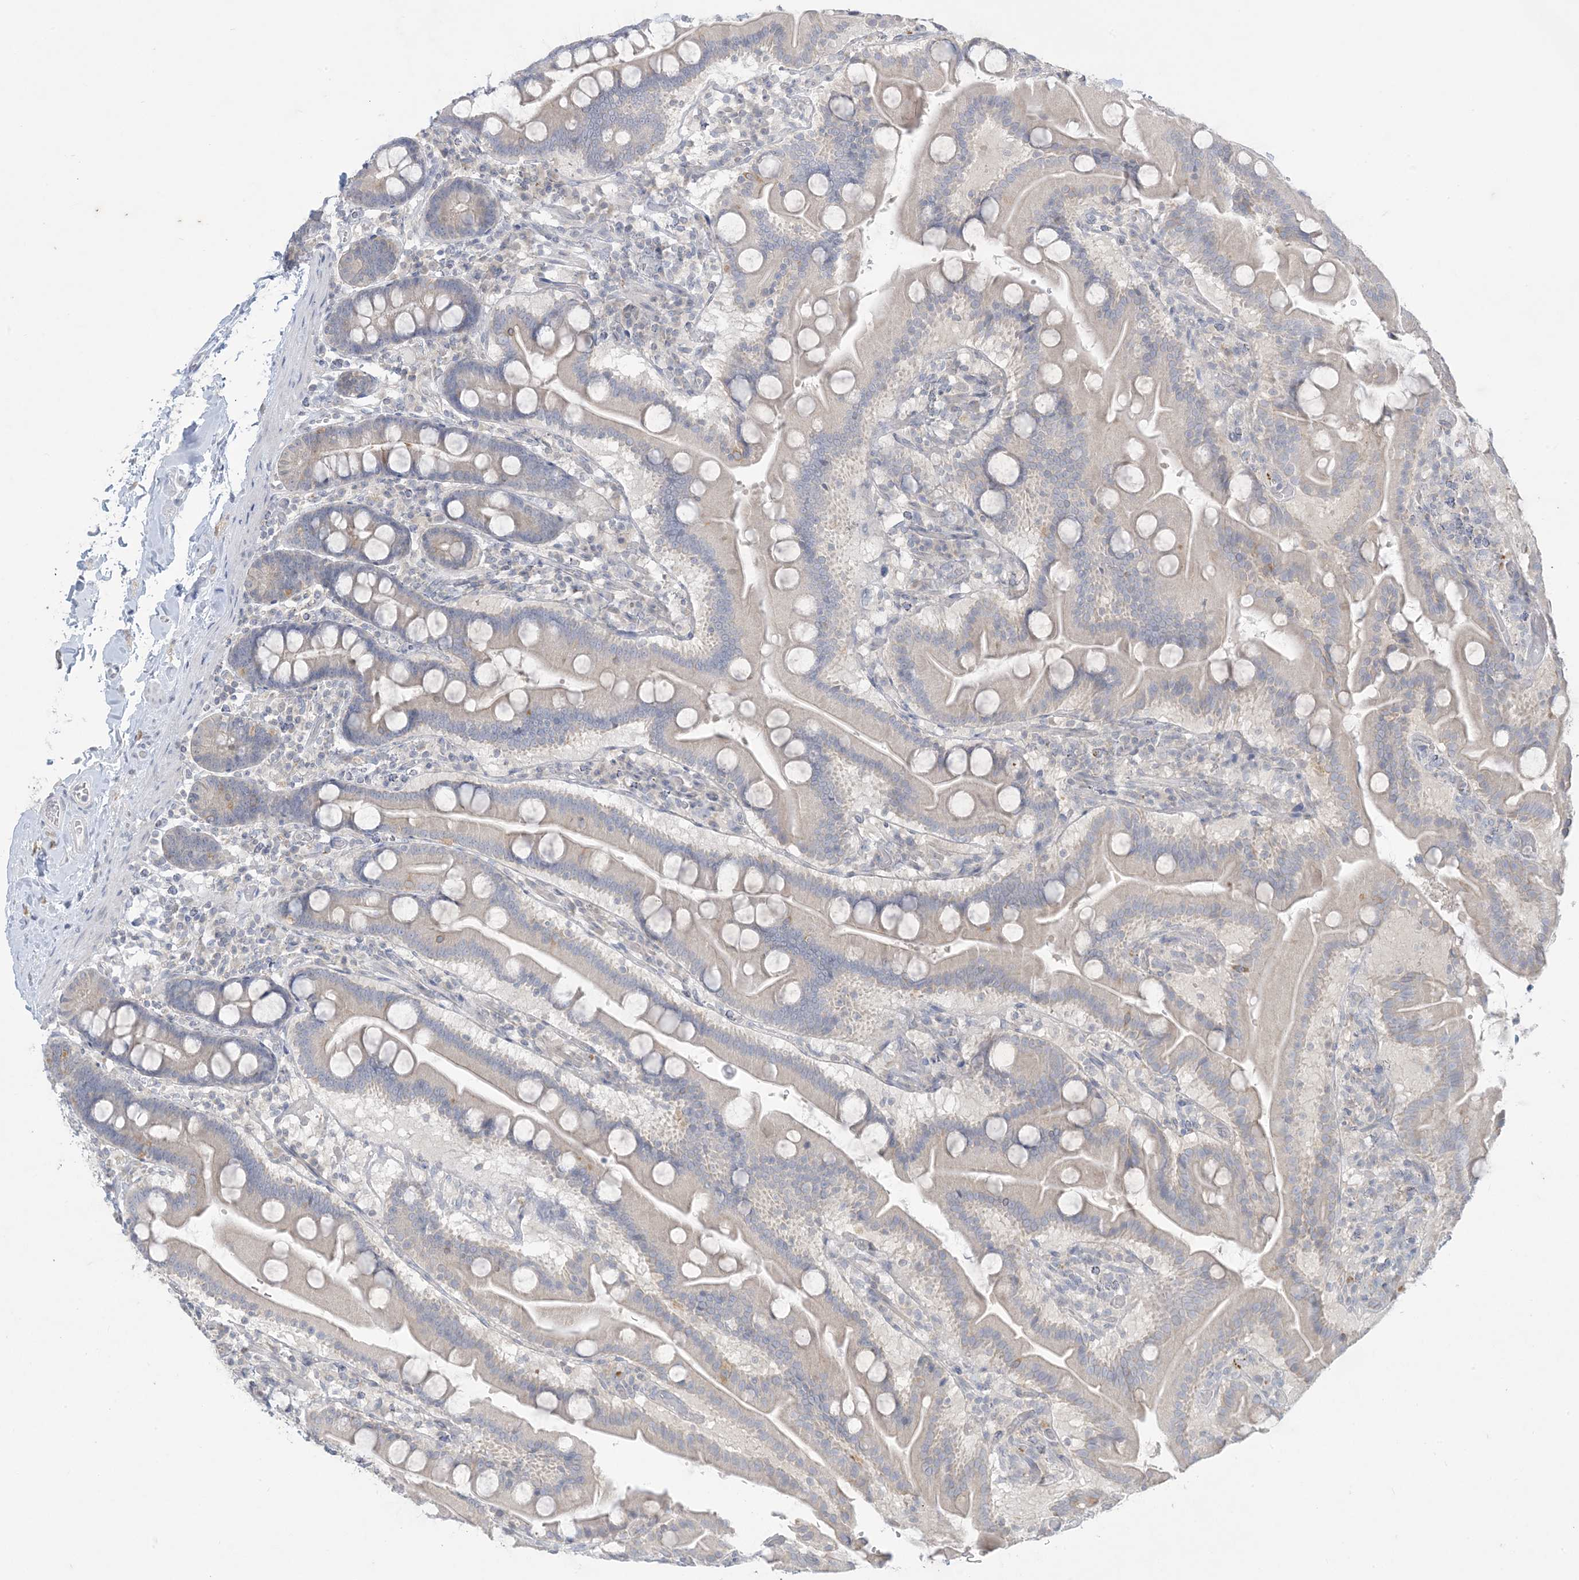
{"staining": {"intensity": "weak", "quantity": "<25%", "location": "cytoplasmic/membranous"}, "tissue": "duodenum", "cell_type": "Glandular cells", "image_type": "normal", "snomed": [{"axis": "morphology", "description": "Normal tissue, NOS"}, {"axis": "topography", "description": "Duodenum"}], "caption": "A histopathology image of duodenum stained for a protein reveals no brown staining in glandular cells.", "gene": "KIF3A", "patient": {"sex": "male", "age": 55}}